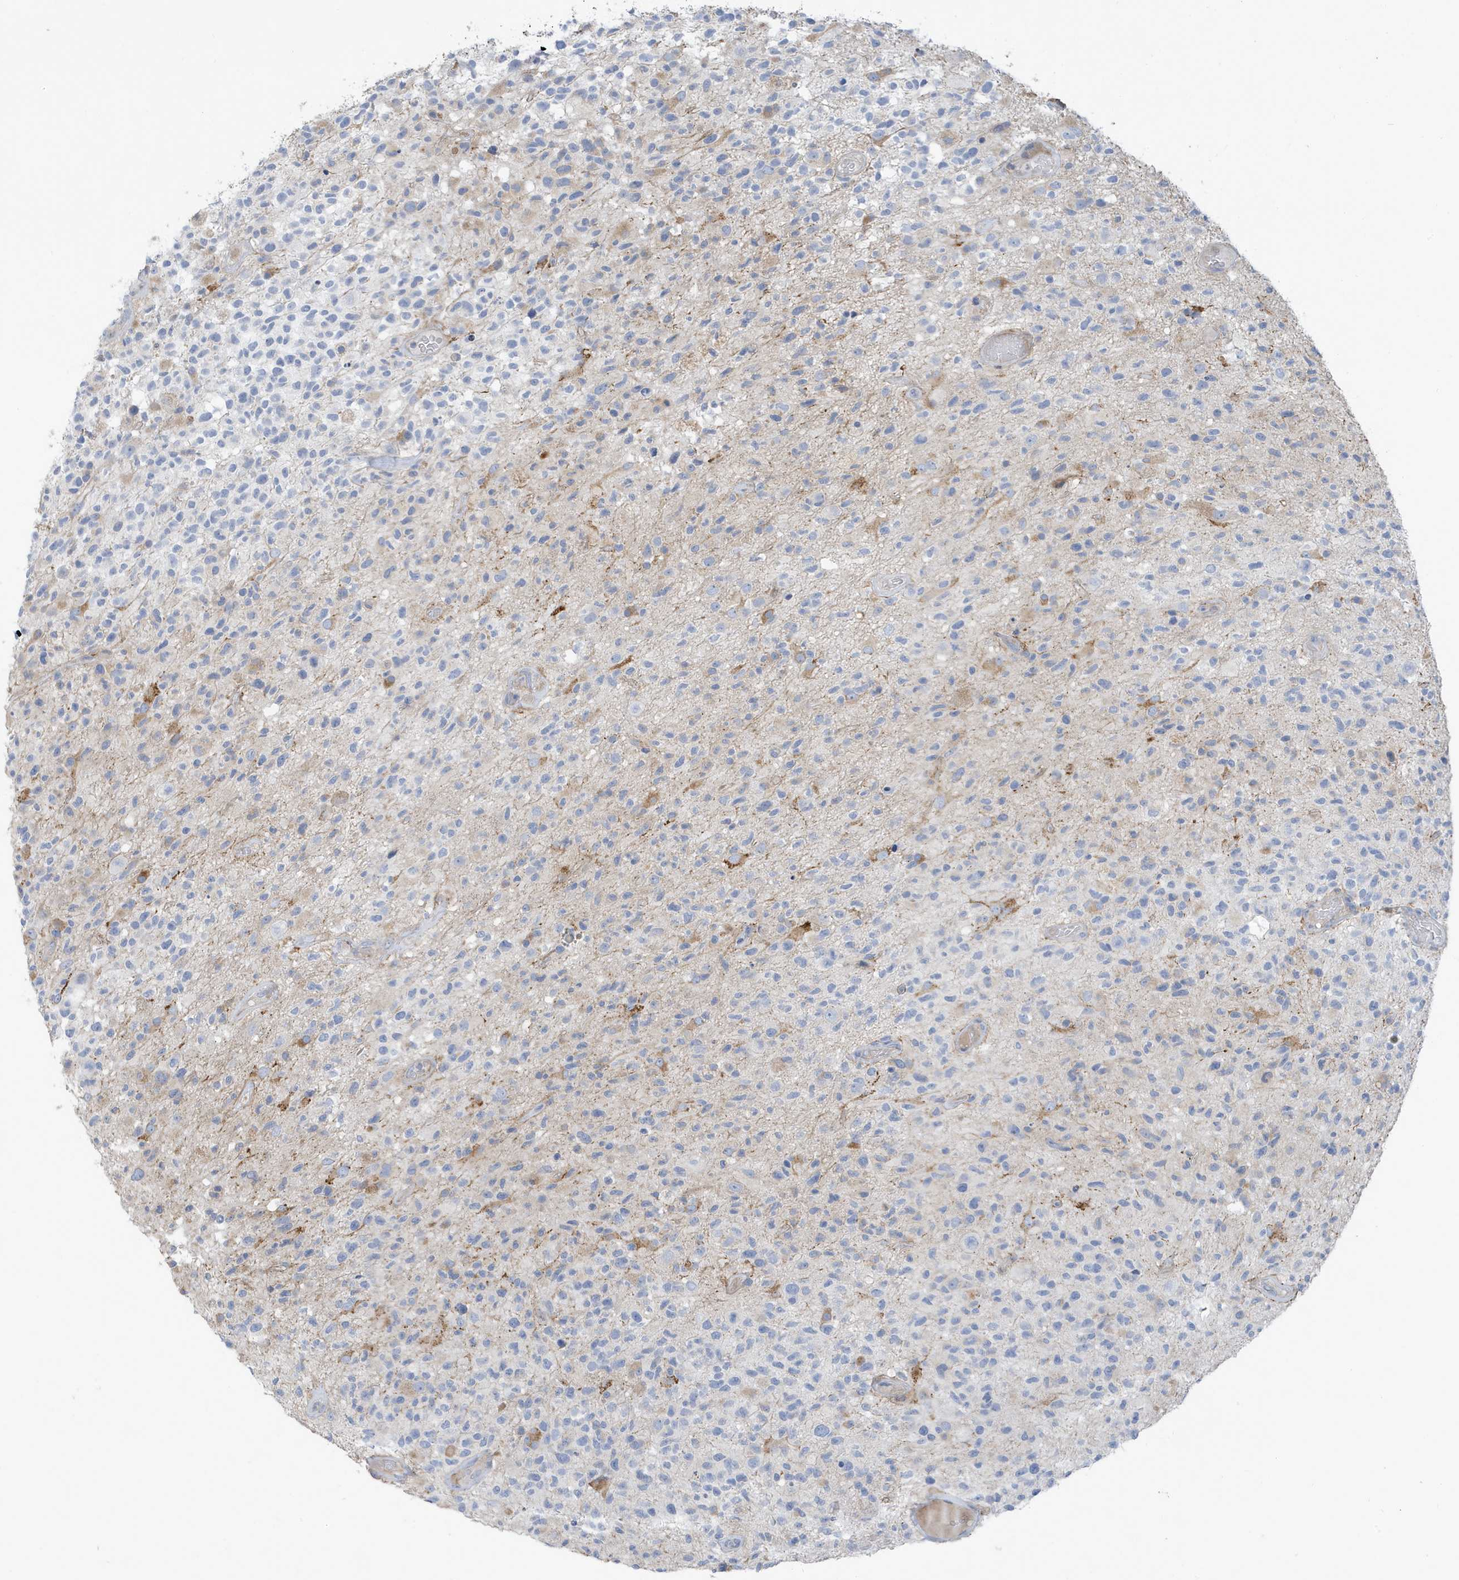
{"staining": {"intensity": "negative", "quantity": "none", "location": "none"}, "tissue": "glioma", "cell_type": "Tumor cells", "image_type": "cancer", "snomed": [{"axis": "morphology", "description": "Glioma, malignant, High grade"}, {"axis": "morphology", "description": "Glioblastoma, NOS"}, {"axis": "topography", "description": "Brain"}], "caption": "This is an immunohistochemistry histopathology image of glioma. There is no positivity in tumor cells.", "gene": "ATP13A5", "patient": {"sex": "male", "age": 60}}